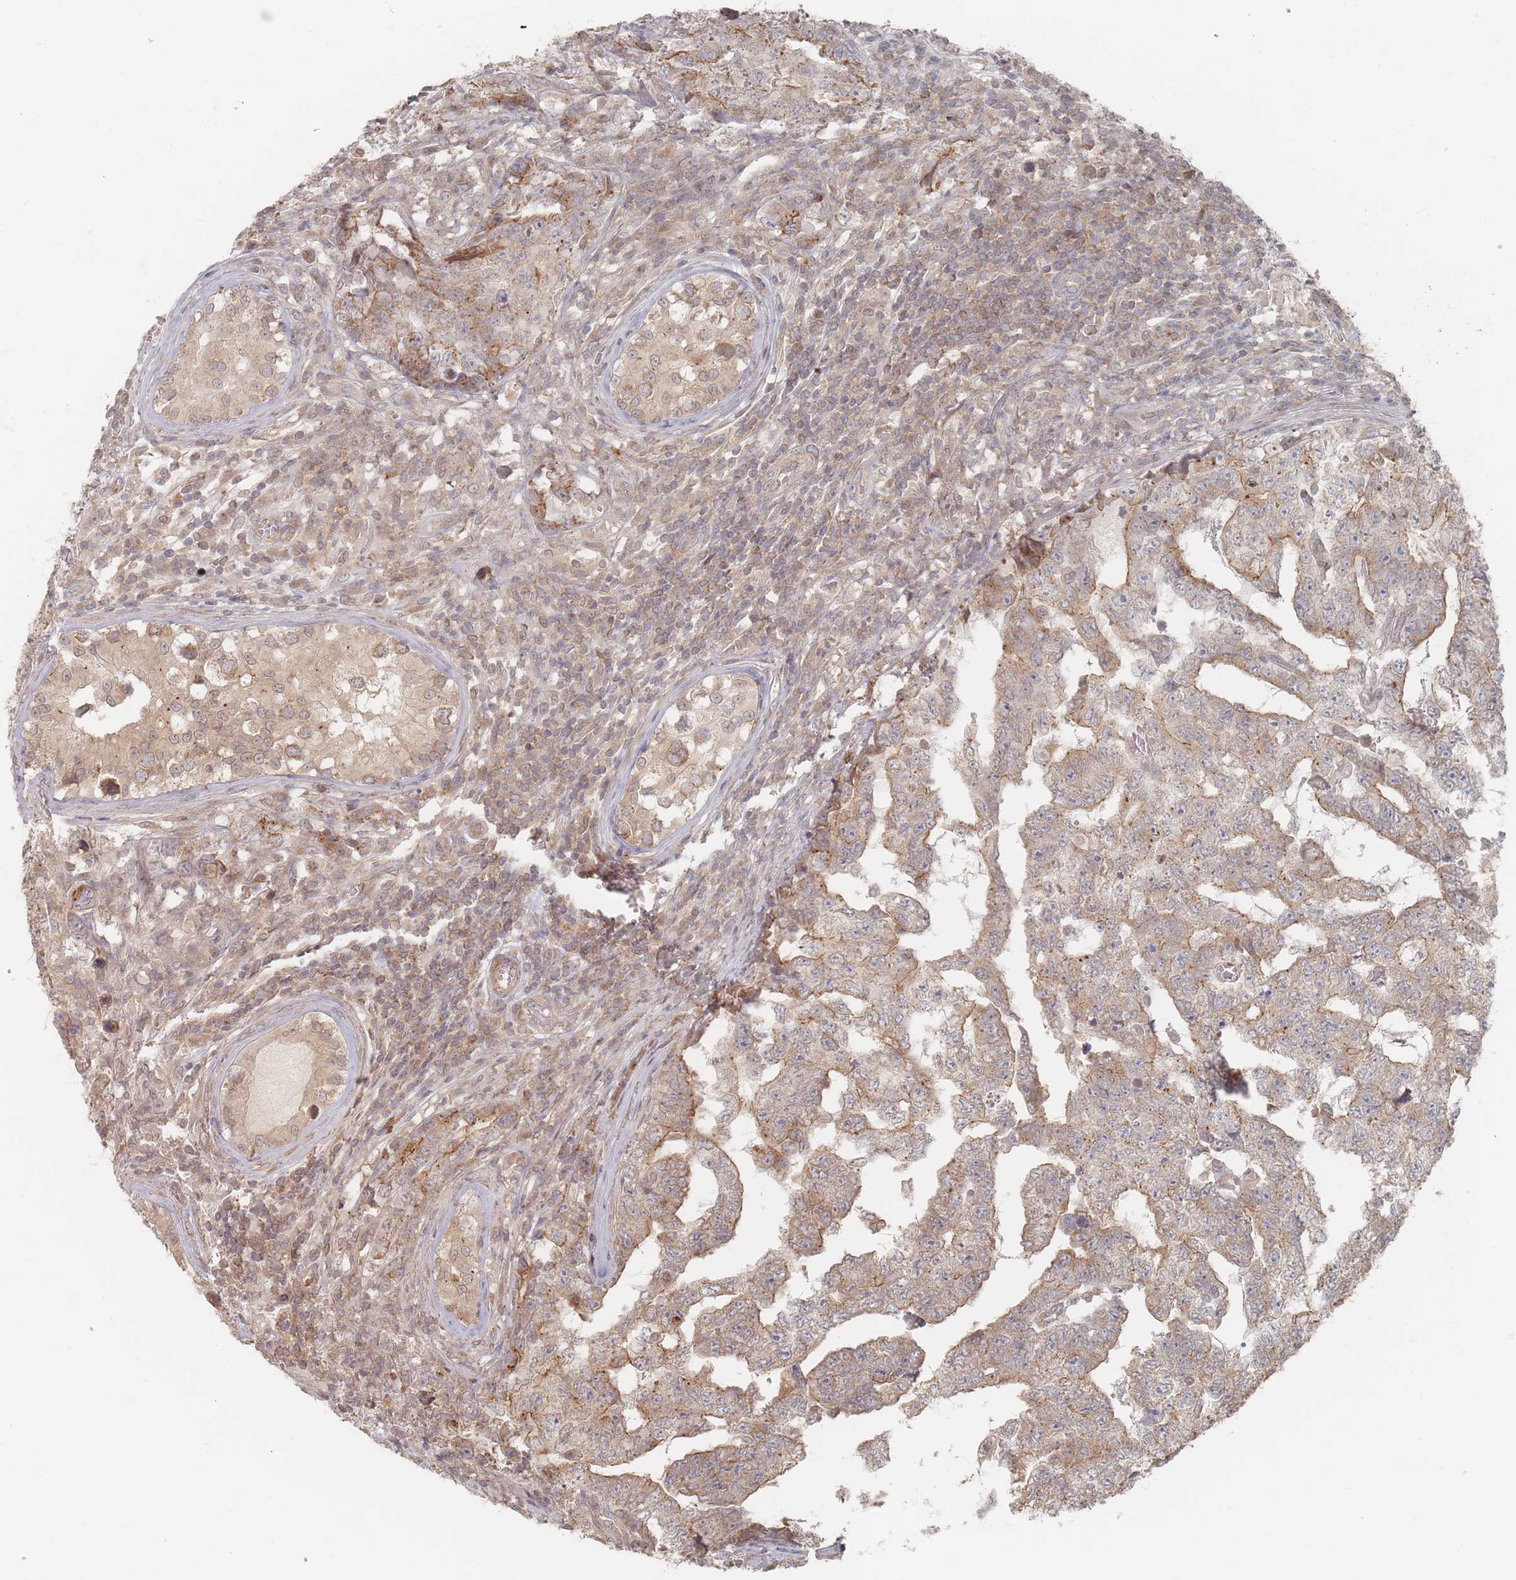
{"staining": {"intensity": "moderate", "quantity": "25%-75%", "location": "cytoplasmic/membranous"}, "tissue": "testis cancer", "cell_type": "Tumor cells", "image_type": "cancer", "snomed": [{"axis": "morphology", "description": "Carcinoma, Embryonal, NOS"}, {"axis": "topography", "description": "Testis"}], "caption": "Protein expression by immunohistochemistry reveals moderate cytoplasmic/membranous staining in approximately 25%-75% of tumor cells in testis cancer. The staining was performed using DAB (3,3'-diaminobenzidine) to visualize the protein expression in brown, while the nuclei were stained in blue with hematoxylin (Magnification: 20x).", "gene": "GLE1", "patient": {"sex": "male", "age": 25}}